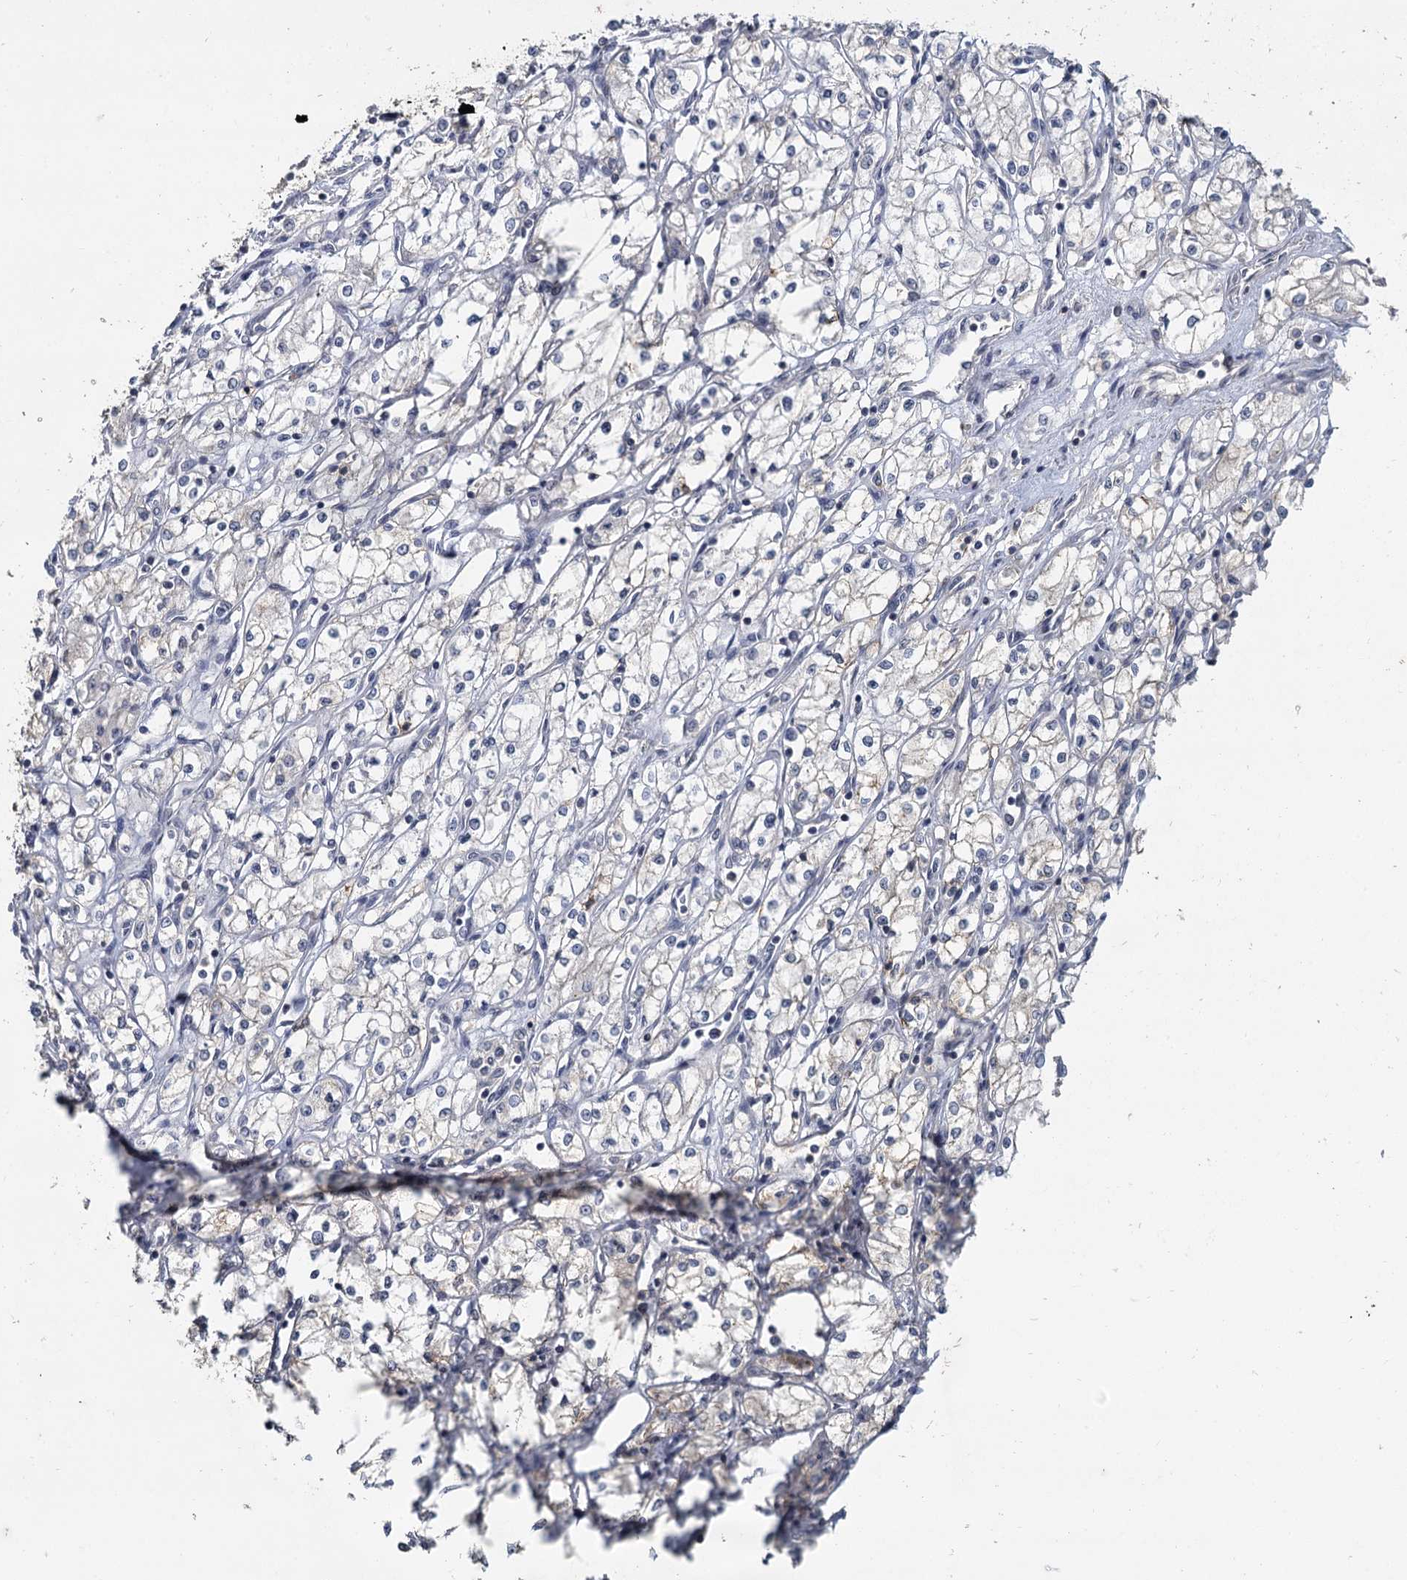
{"staining": {"intensity": "negative", "quantity": "none", "location": "none"}, "tissue": "renal cancer", "cell_type": "Tumor cells", "image_type": "cancer", "snomed": [{"axis": "morphology", "description": "Adenocarcinoma, NOS"}, {"axis": "topography", "description": "Kidney"}], "caption": "Immunohistochemistry of human renal cancer demonstrates no staining in tumor cells.", "gene": "MUCL1", "patient": {"sex": "male", "age": 59}}